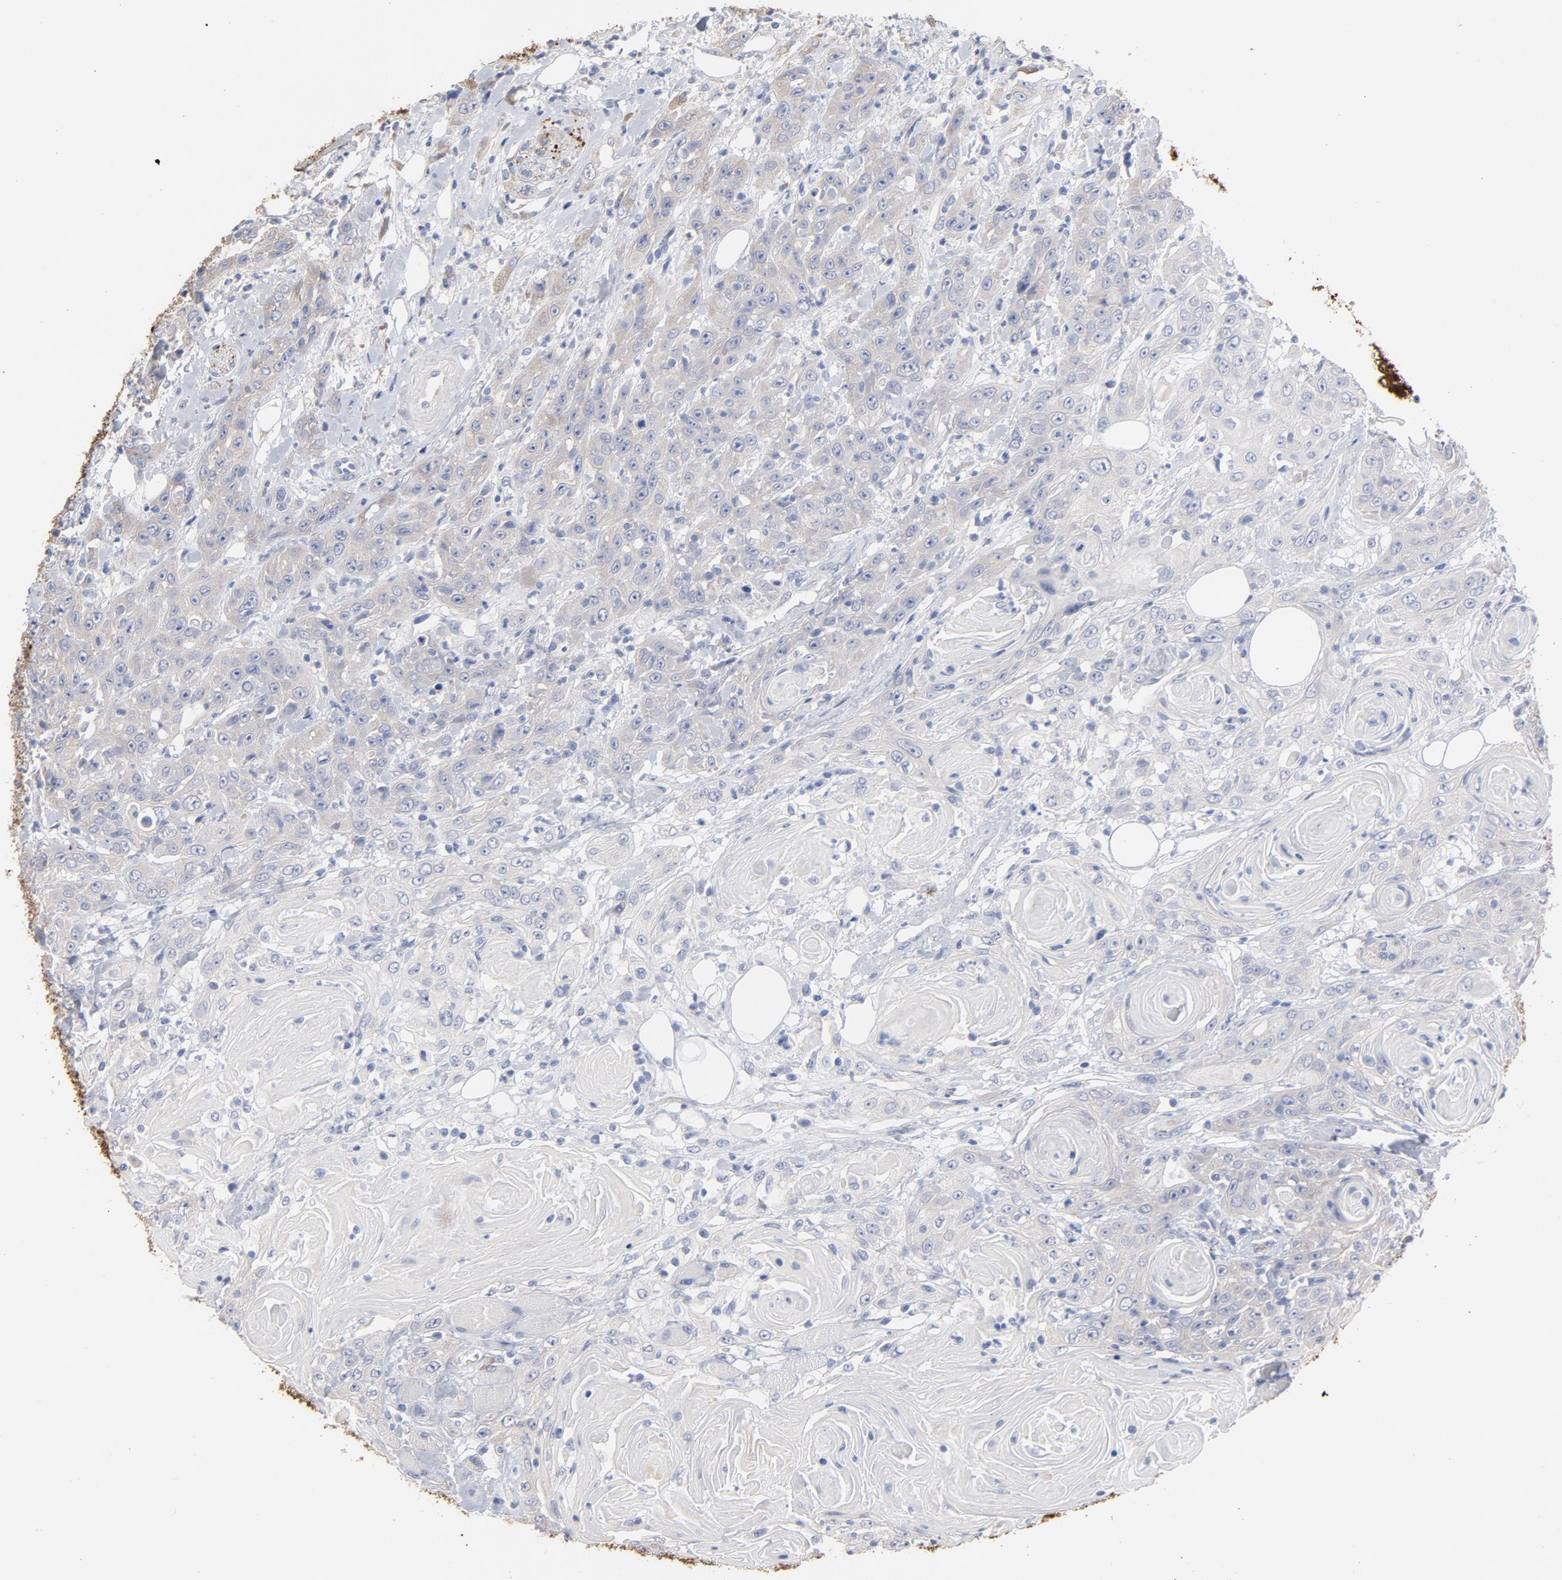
{"staining": {"intensity": "weak", "quantity": "25%-75%", "location": "cytoplasmic/membranous"}, "tissue": "head and neck cancer", "cell_type": "Tumor cells", "image_type": "cancer", "snomed": [{"axis": "morphology", "description": "Squamous cell carcinoma, NOS"}, {"axis": "topography", "description": "Head-Neck"}], "caption": "The image demonstrates staining of head and neck cancer, revealing weak cytoplasmic/membranous protein positivity (brown color) within tumor cells. (DAB (3,3'-diaminobenzidine) IHC, brown staining for protein, blue staining for nuclei).", "gene": "CPE", "patient": {"sex": "female", "age": 84}}